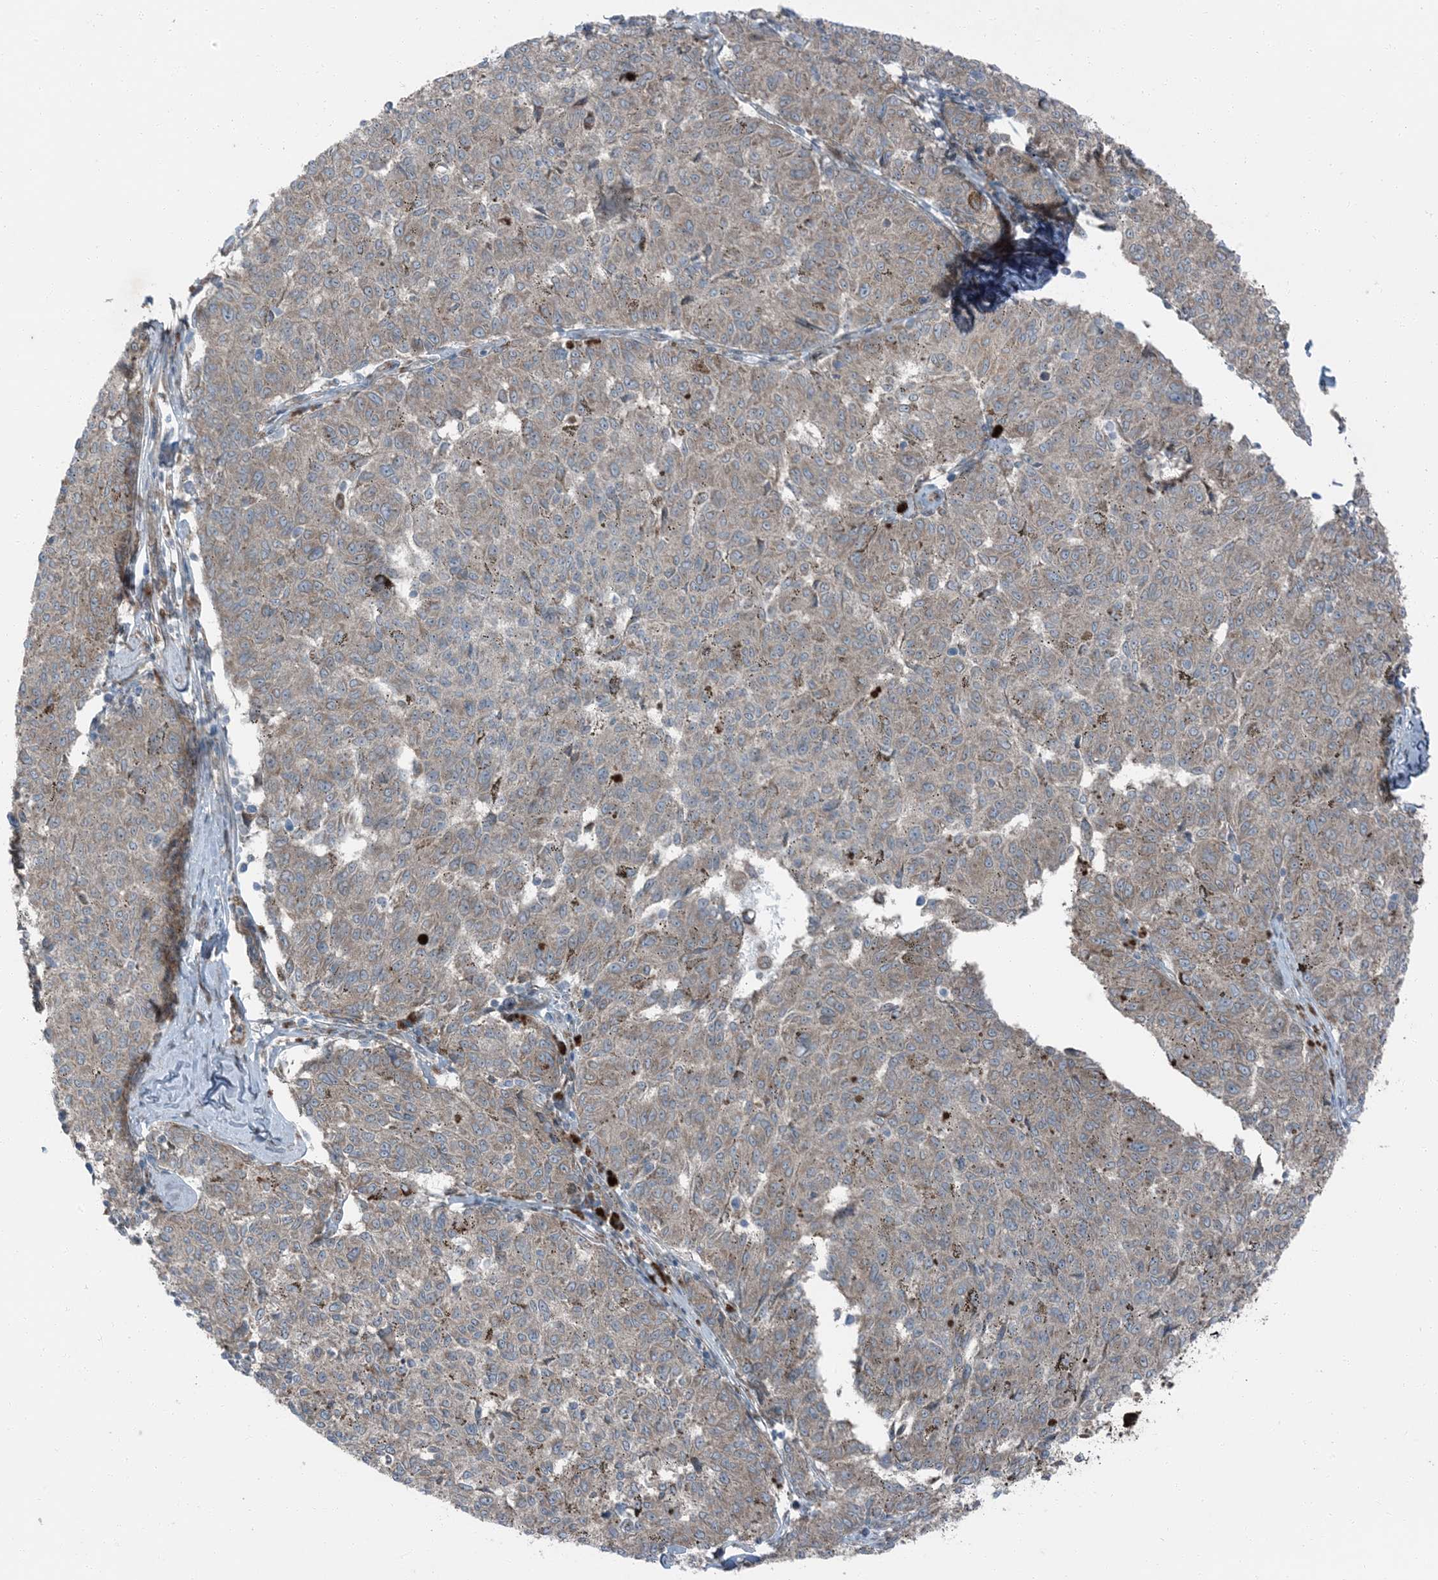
{"staining": {"intensity": "weak", "quantity": "<25%", "location": "cytoplasmic/membranous"}, "tissue": "melanoma", "cell_type": "Tumor cells", "image_type": "cancer", "snomed": [{"axis": "morphology", "description": "Malignant melanoma, NOS"}, {"axis": "topography", "description": "Skin"}], "caption": "Immunohistochemical staining of melanoma demonstrates no significant staining in tumor cells.", "gene": "RAB3GAP1", "patient": {"sex": "female", "age": 72}}